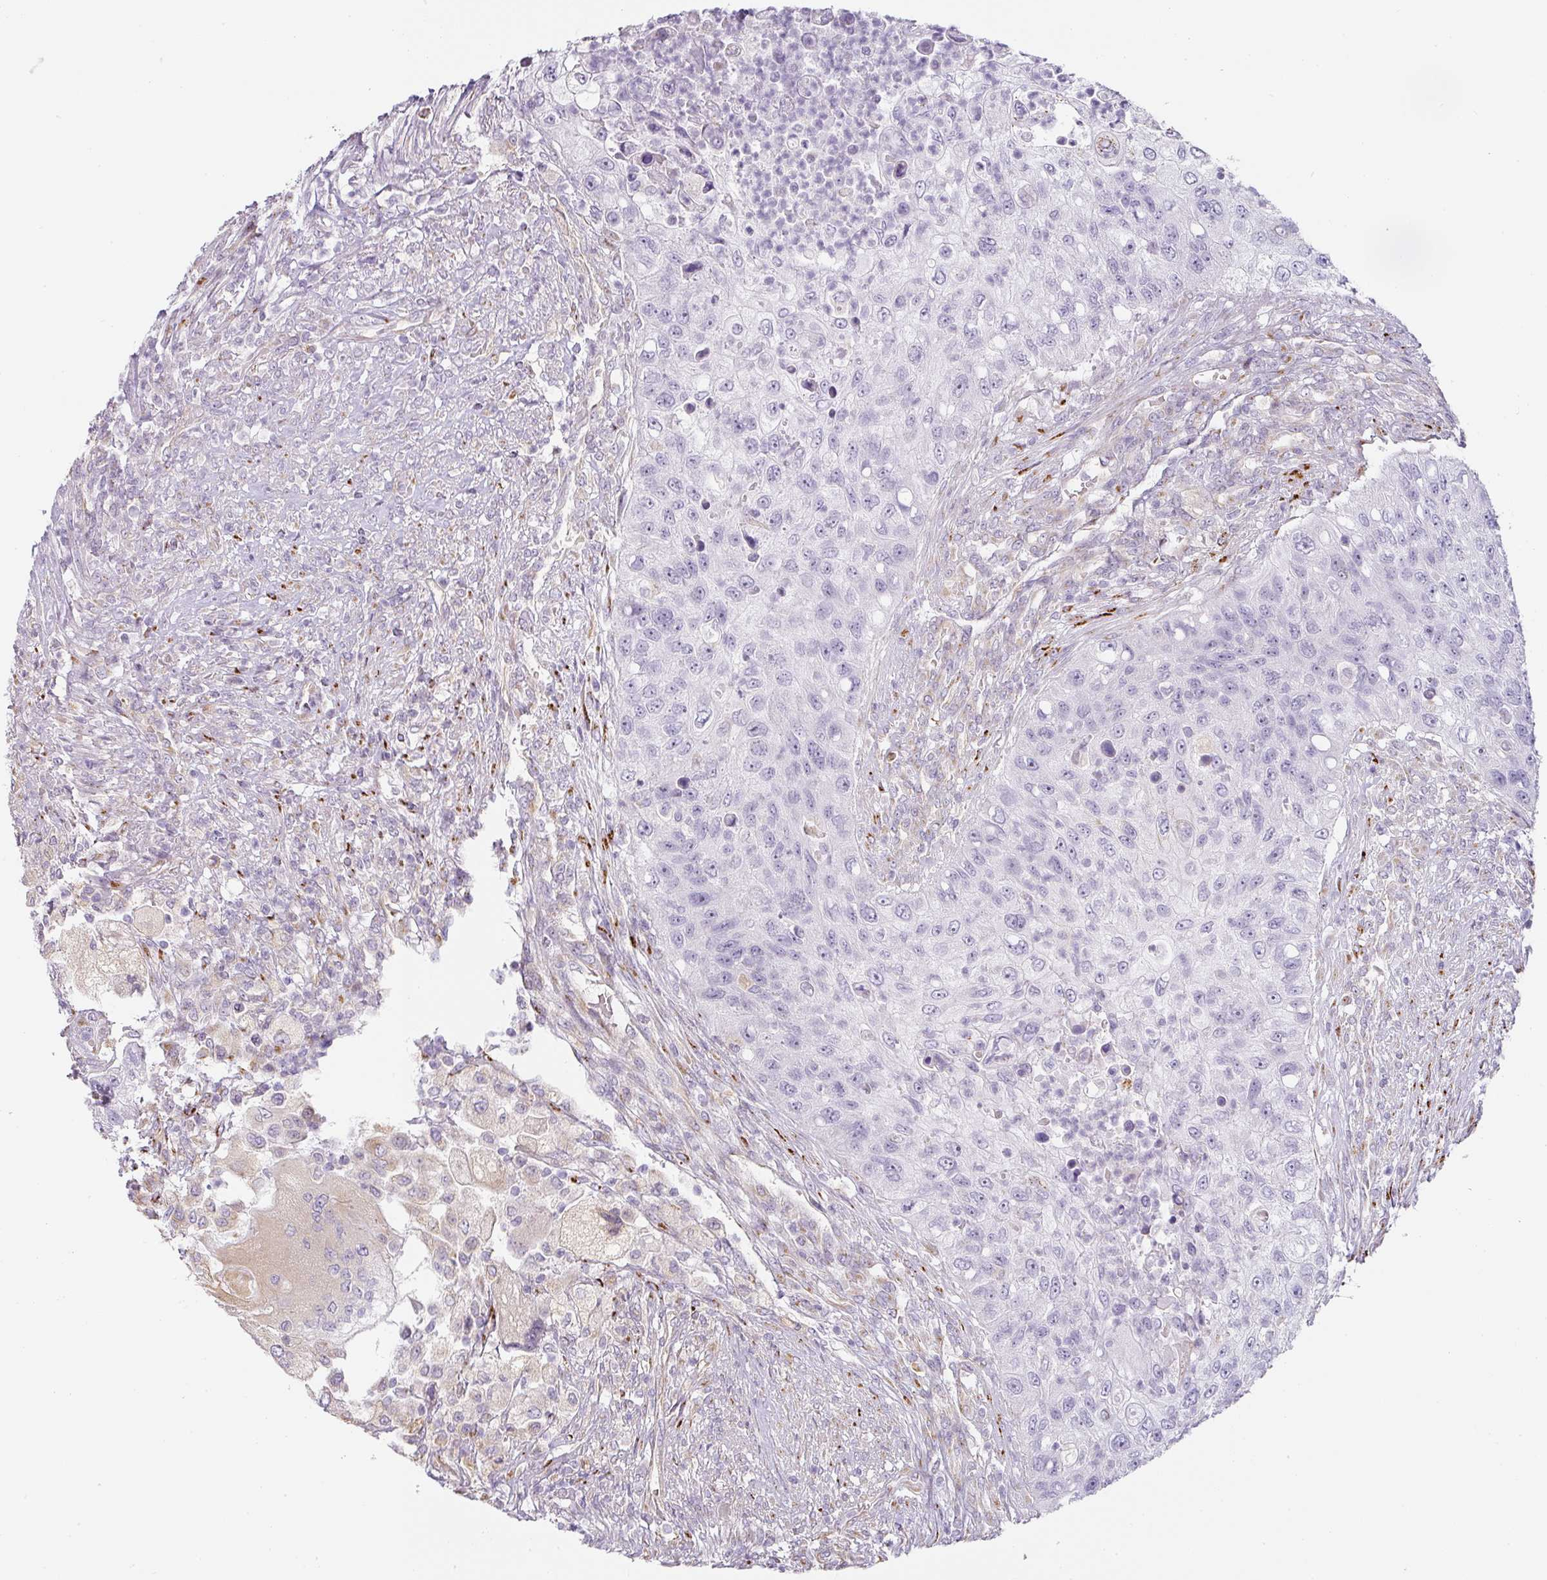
{"staining": {"intensity": "negative", "quantity": "none", "location": "none"}, "tissue": "urothelial cancer", "cell_type": "Tumor cells", "image_type": "cancer", "snomed": [{"axis": "morphology", "description": "Urothelial carcinoma, High grade"}, {"axis": "topography", "description": "Urinary bladder"}], "caption": "Immunohistochemistry of urothelial cancer demonstrates no positivity in tumor cells.", "gene": "ATP8B2", "patient": {"sex": "female", "age": 60}}